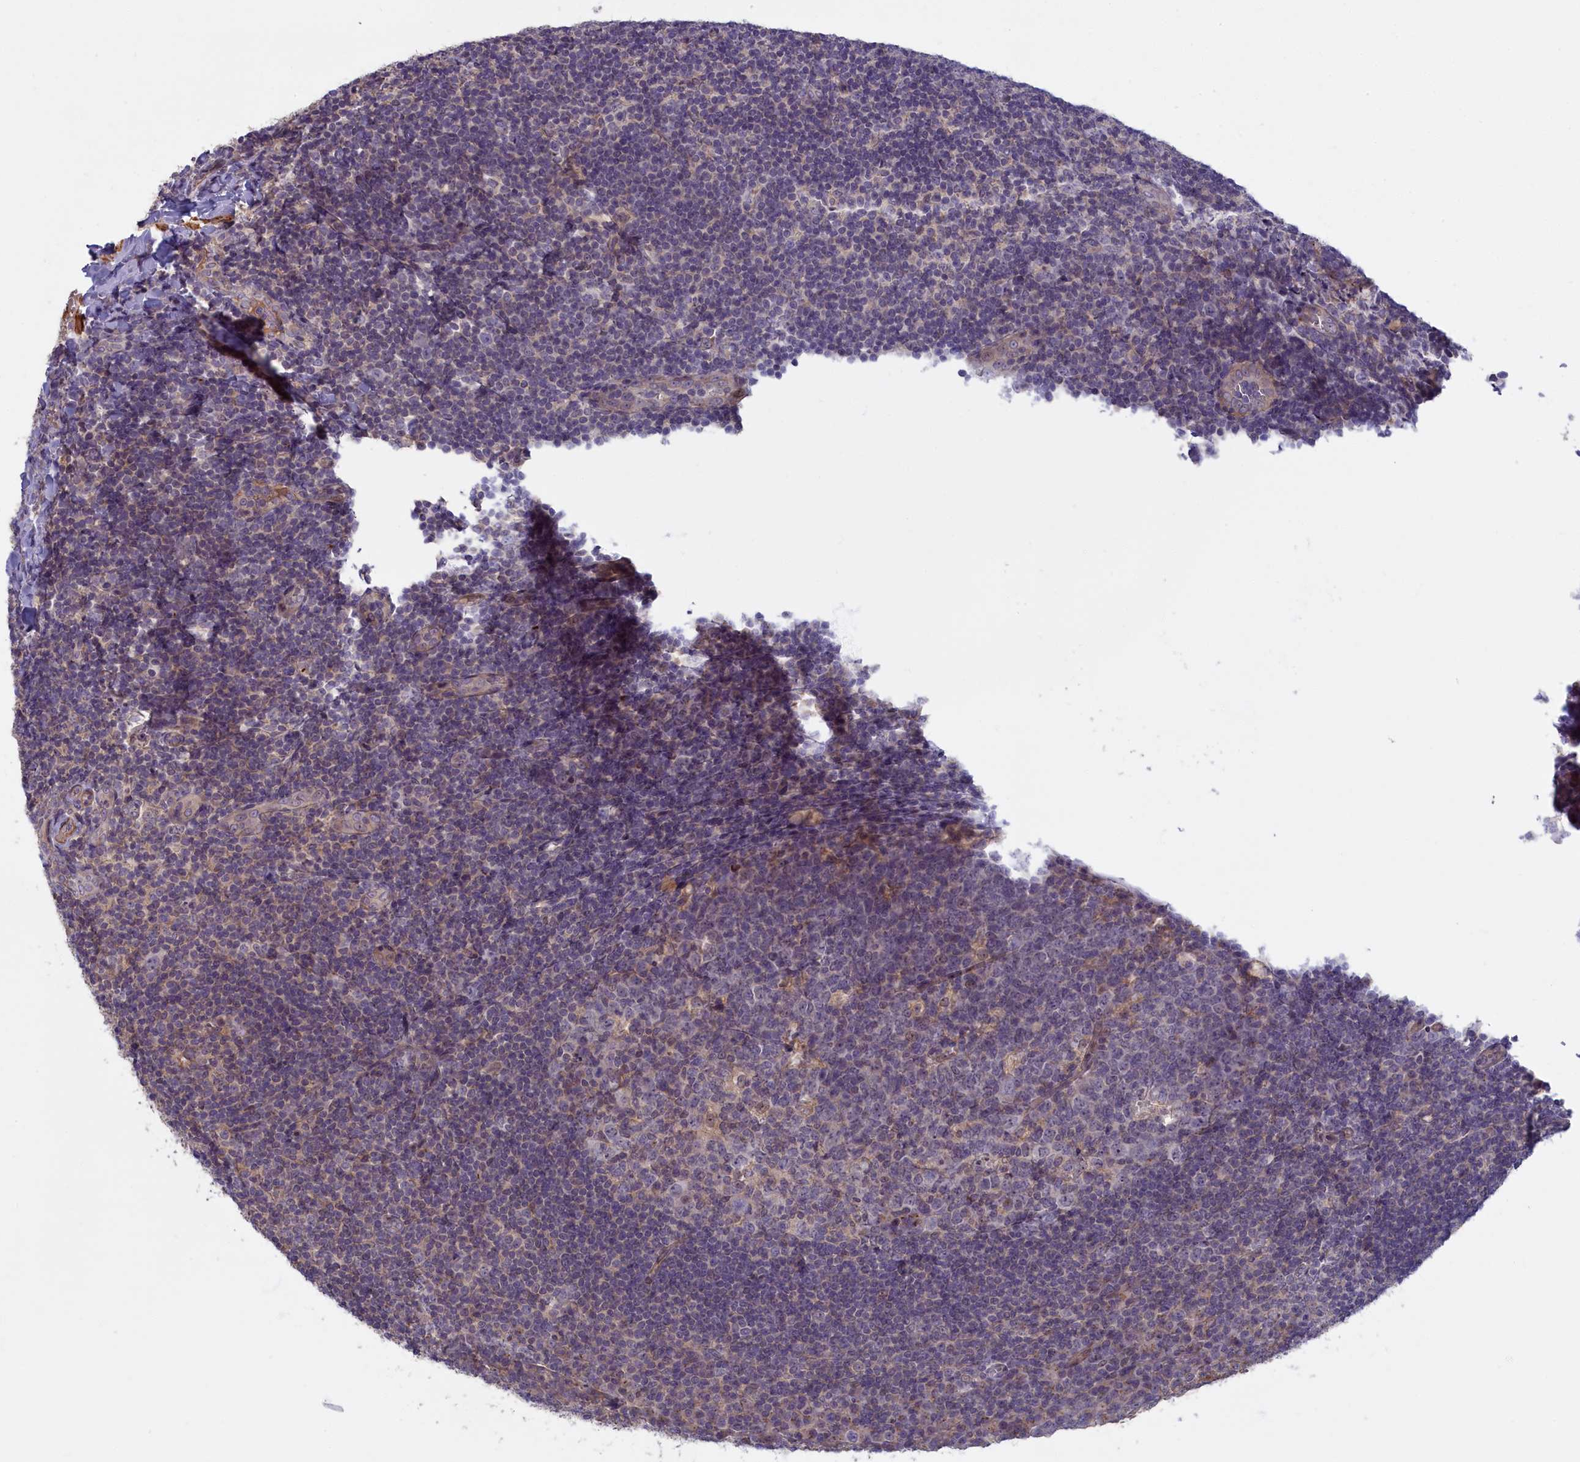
{"staining": {"intensity": "negative", "quantity": "none", "location": "none"}, "tissue": "tonsil", "cell_type": "Germinal center cells", "image_type": "normal", "snomed": [{"axis": "morphology", "description": "Normal tissue, NOS"}, {"axis": "topography", "description": "Tonsil"}], "caption": "The photomicrograph exhibits no significant expression in germinal center cells of tonsil. The staining was performed using DAB (3,3'-diaminobenzidine) to visualize the protein expression in brown, while the nuclei were stained in blue with hematoxylin (Magnification: 20x).", "gene": "TRPM4", "patient": {"sex": "male", "age": 17}}